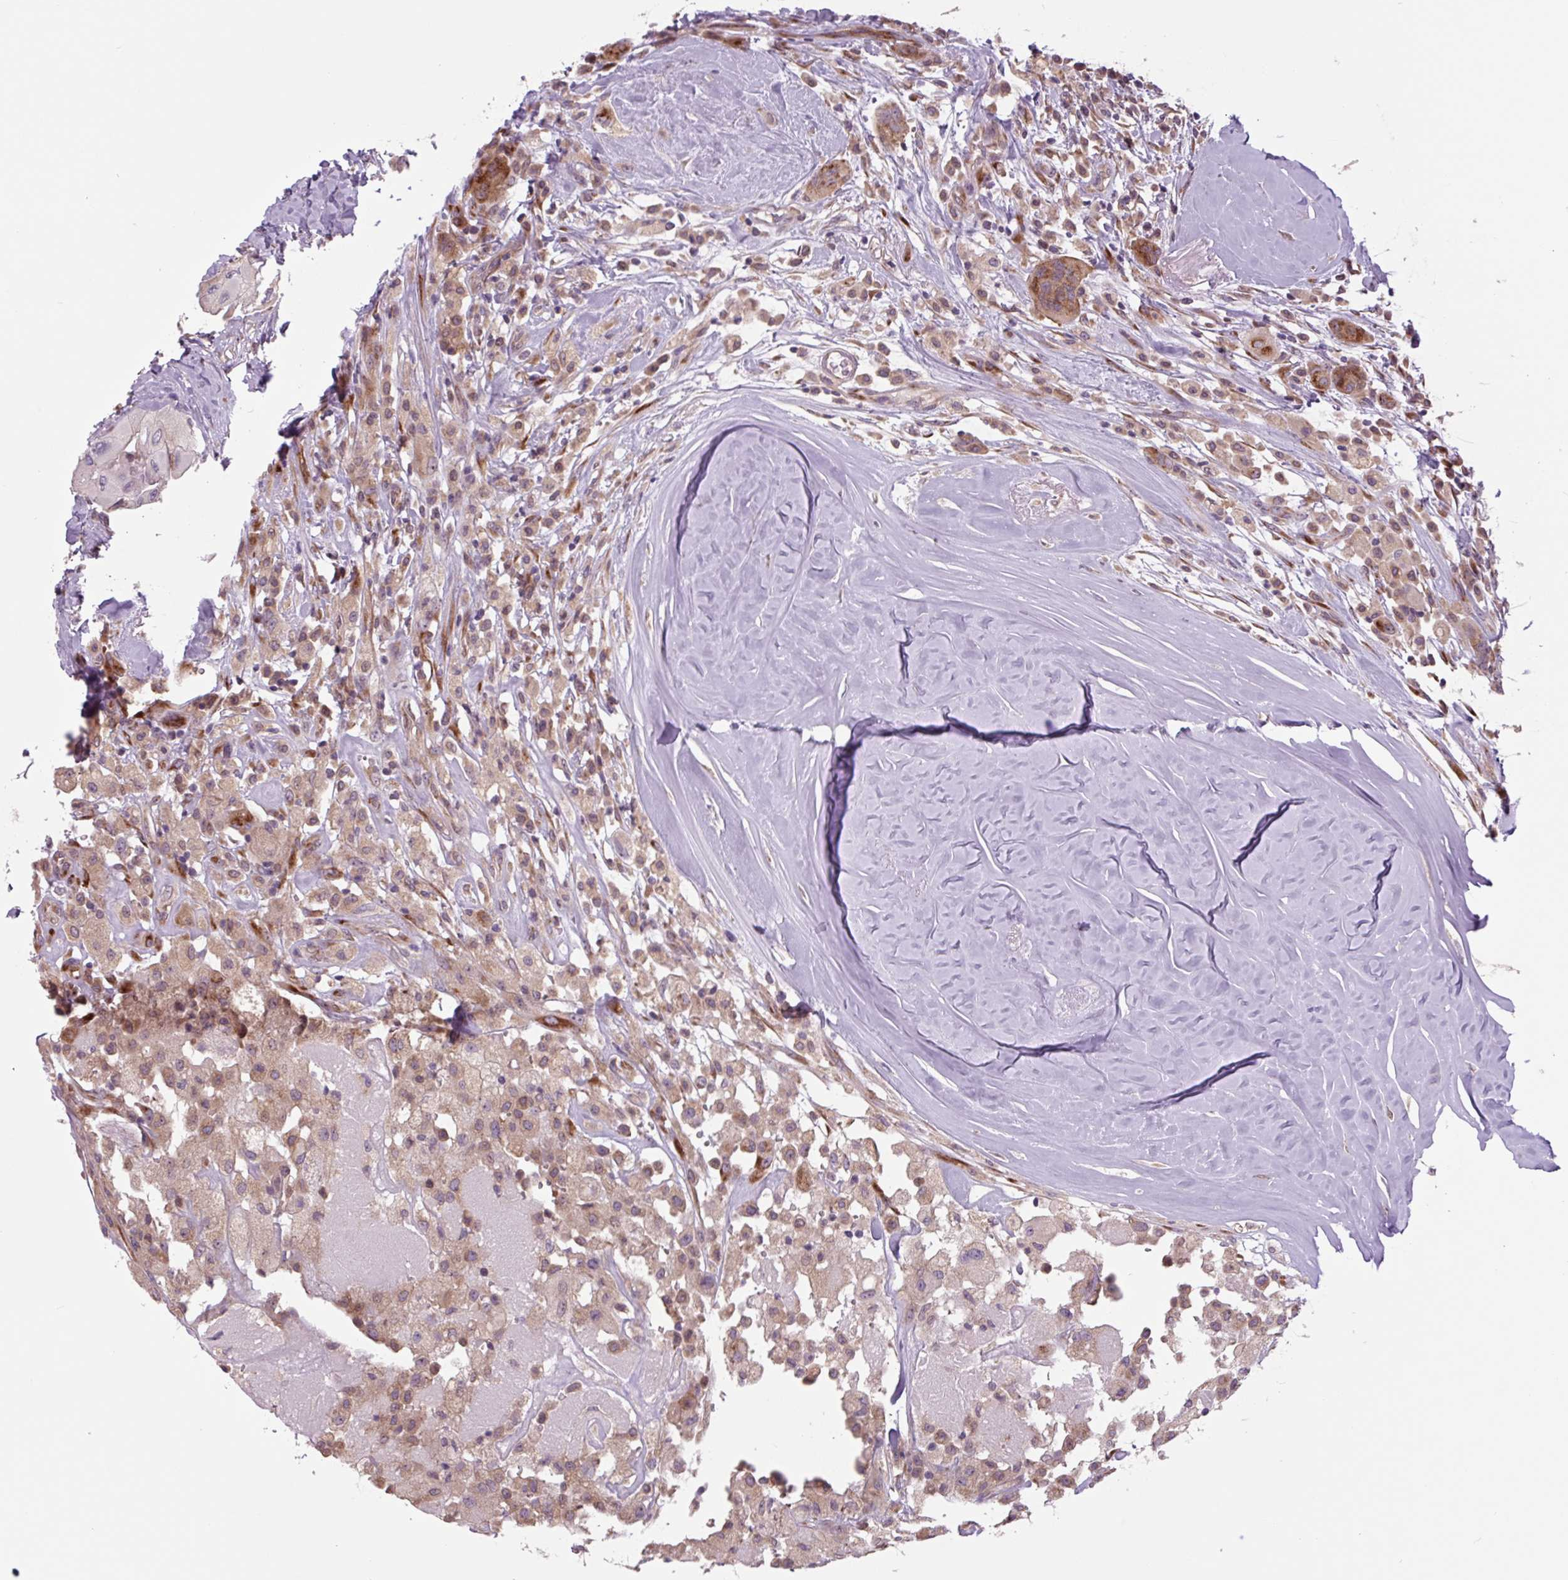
{"staining": {"intensity": "moderate", "quantity": ">75%", "location": "cytoplasmic/membranous"}, "tissue": "thyroid cancer", "cell_type": "Tumor cells", "image_type": "cancer", "snomed": [{"axis": "morphology", "description": "Normal tissue, NOS"}, {"axis": "morphology", "description": "Papillary adenocarcinoma, NOS"}, {"axis": "topography", "description": "Thyroid gland"}], "caption": "Moderate cytoplasmic/membranous protein positivity is identified in about >75% of tumor cells in thyroid papillary adenocarcinoma. Immunohistochemistry (ihc) stains the protein of interest in brown and the nuclei are stained blue.", "gene": "PLA2G4A", "patient": {"sex": "female", "age": 59}}